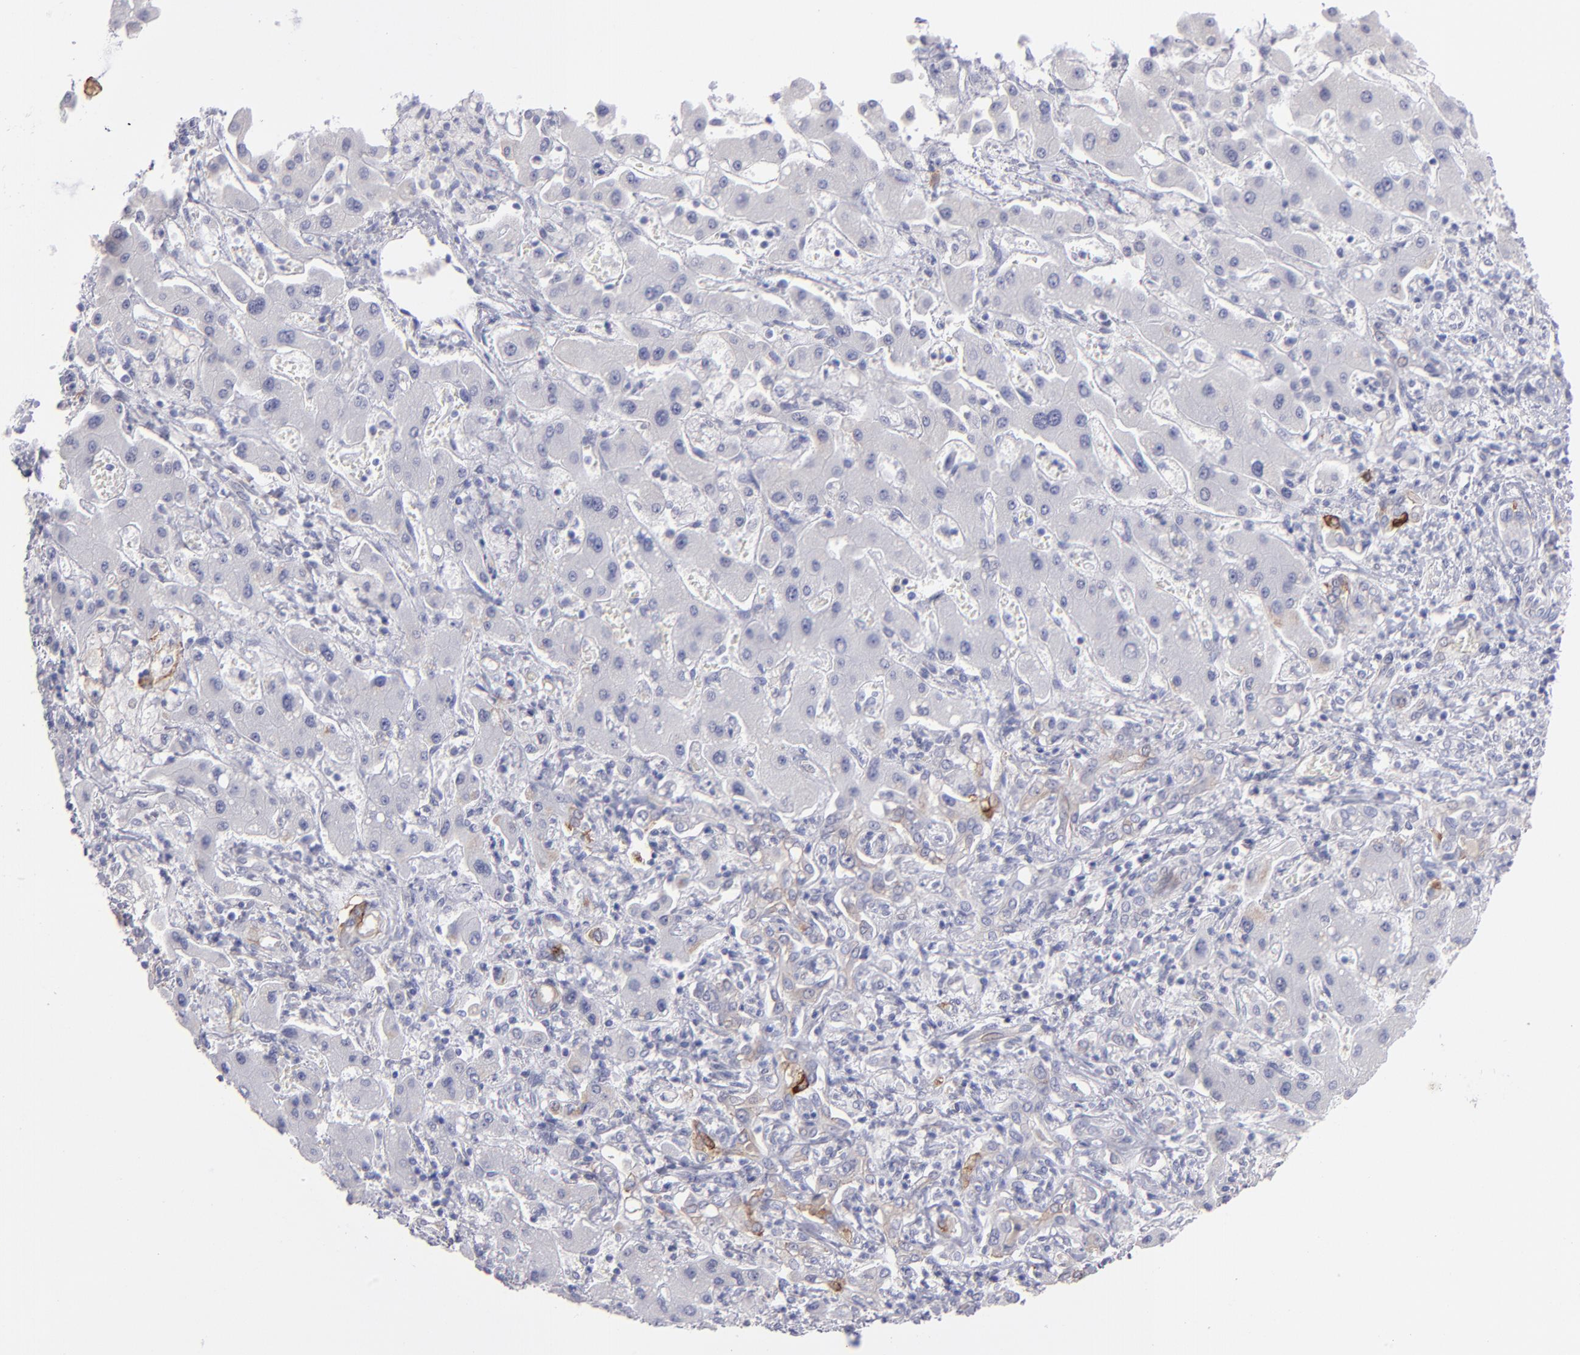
{"staining": {"intensity": "negative", "quantity": "none", "location": "none"}, "tissue": "liver cancer", "cell_type": "Tumor cells", "image_type": "cancer", "snomed": [{"axis": "morphology", "description": "Cholangiocarcinoma"}, {"axis": "topography", "description": "Liver"}], "caption": "Immunohistochemistry micrograph of human liver cancer stained for a protein (brown), which displays no expression in tumor cells. (Stains: DAB (3,3'-diaminobenzidine) IHC with hematoxylin counter stain, Microscopy: brightfield microscopy at high magnification).", "gene": "AHNAK2", "patient": {"sex": "male", "age": 50}}